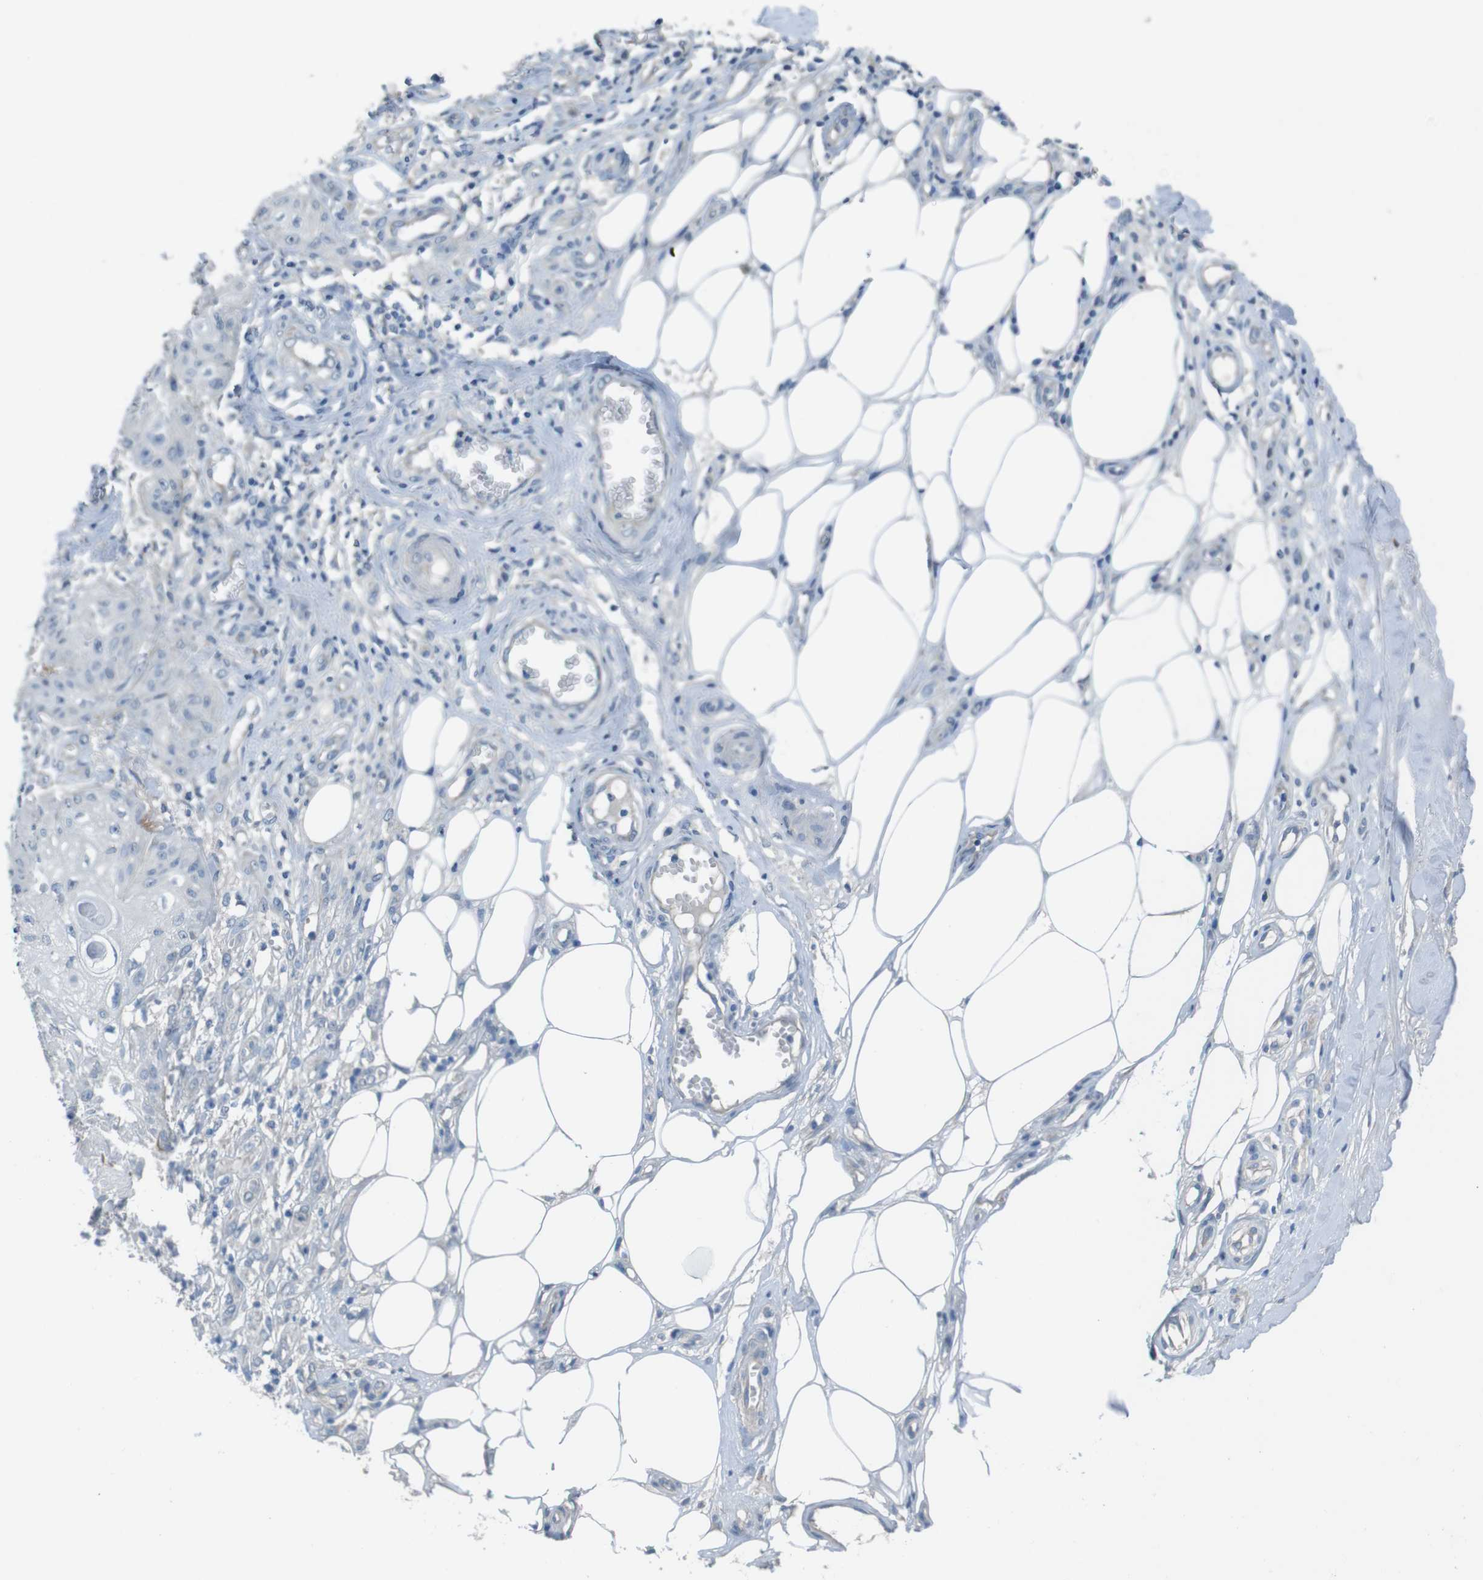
{"staining": {"intensity": "negative", "quantity": "none", "location": "none"}, "tissue": "skin cancer", "cell_type": "Tumor cells", "image_type": "cancer", "snomed": [{"axis": "morphology", "description": "Squamous cell carcinoma, NOS"}, {"axis": "topography", "description": "Skin"}], "caption": "High magnification brightfield microscopy of squamous cell carcinoma (skin) stained with DAB (brown) and counterstained with hematoxylin (blue): tumor cells show no significant staining. Nuclei are stained in blue.", "gene": "CYP2C8", "patient": {"sex": "male", "age": 74}}